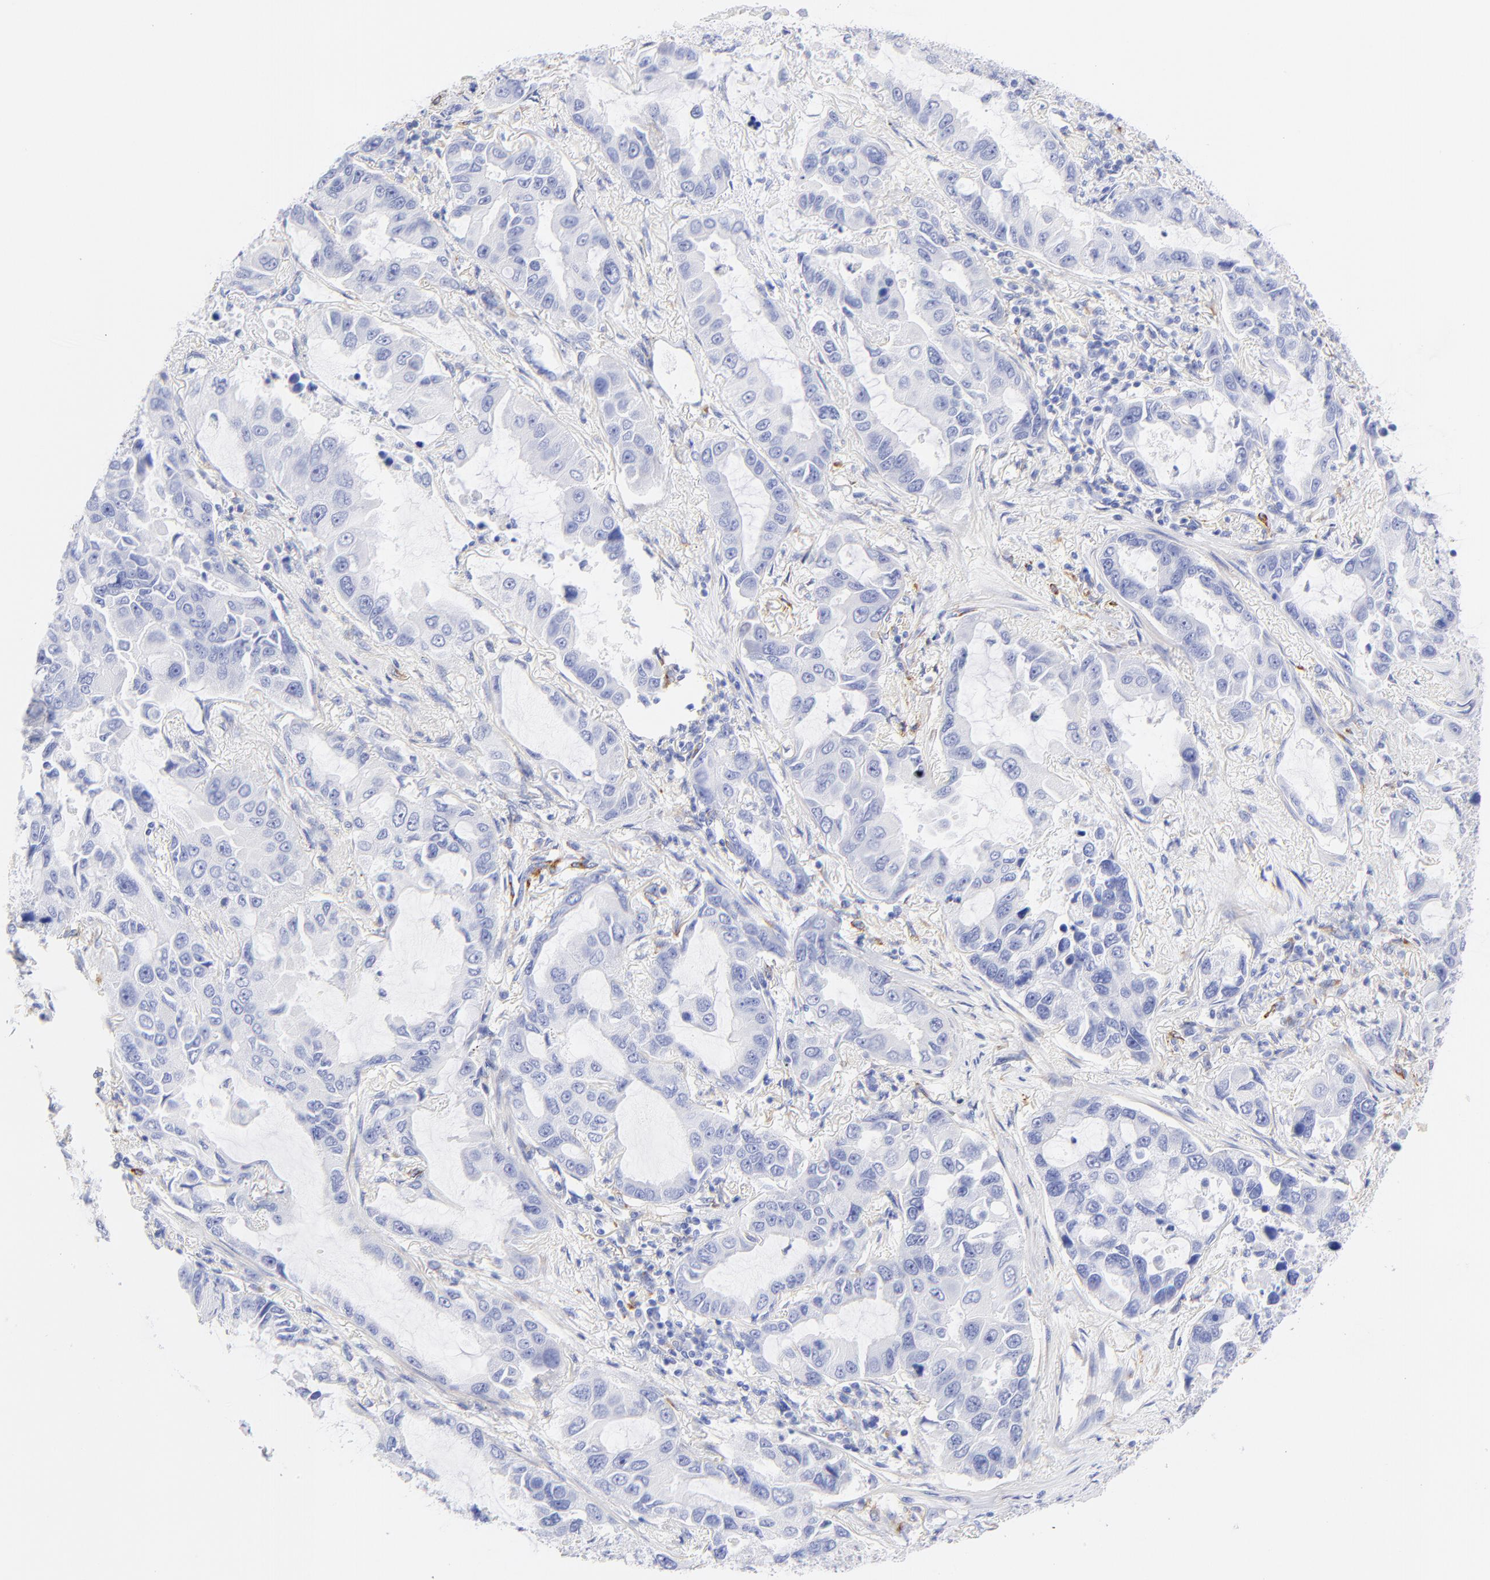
{"staining": {"intensity": "negative", "quantity": "none", "location": "none"}, "tissue": "lung cancer", "cell_type": "Tumor cells", "image_type": "cancer", "snomed": [{"axis": "morphology", "description": "Adenocarcinoma, NOS"}, {"axis": "topography", "description": "Lung"}], "caption": "Lung adenocarcinoma was stained to show a protein in brown. There is no significant staining in tumor cells. (DAB immunohistochemistry with hematoxylin counter stain).", "gene": "C1QTNF6", "patient": {"sex": "male", "age": 64}}